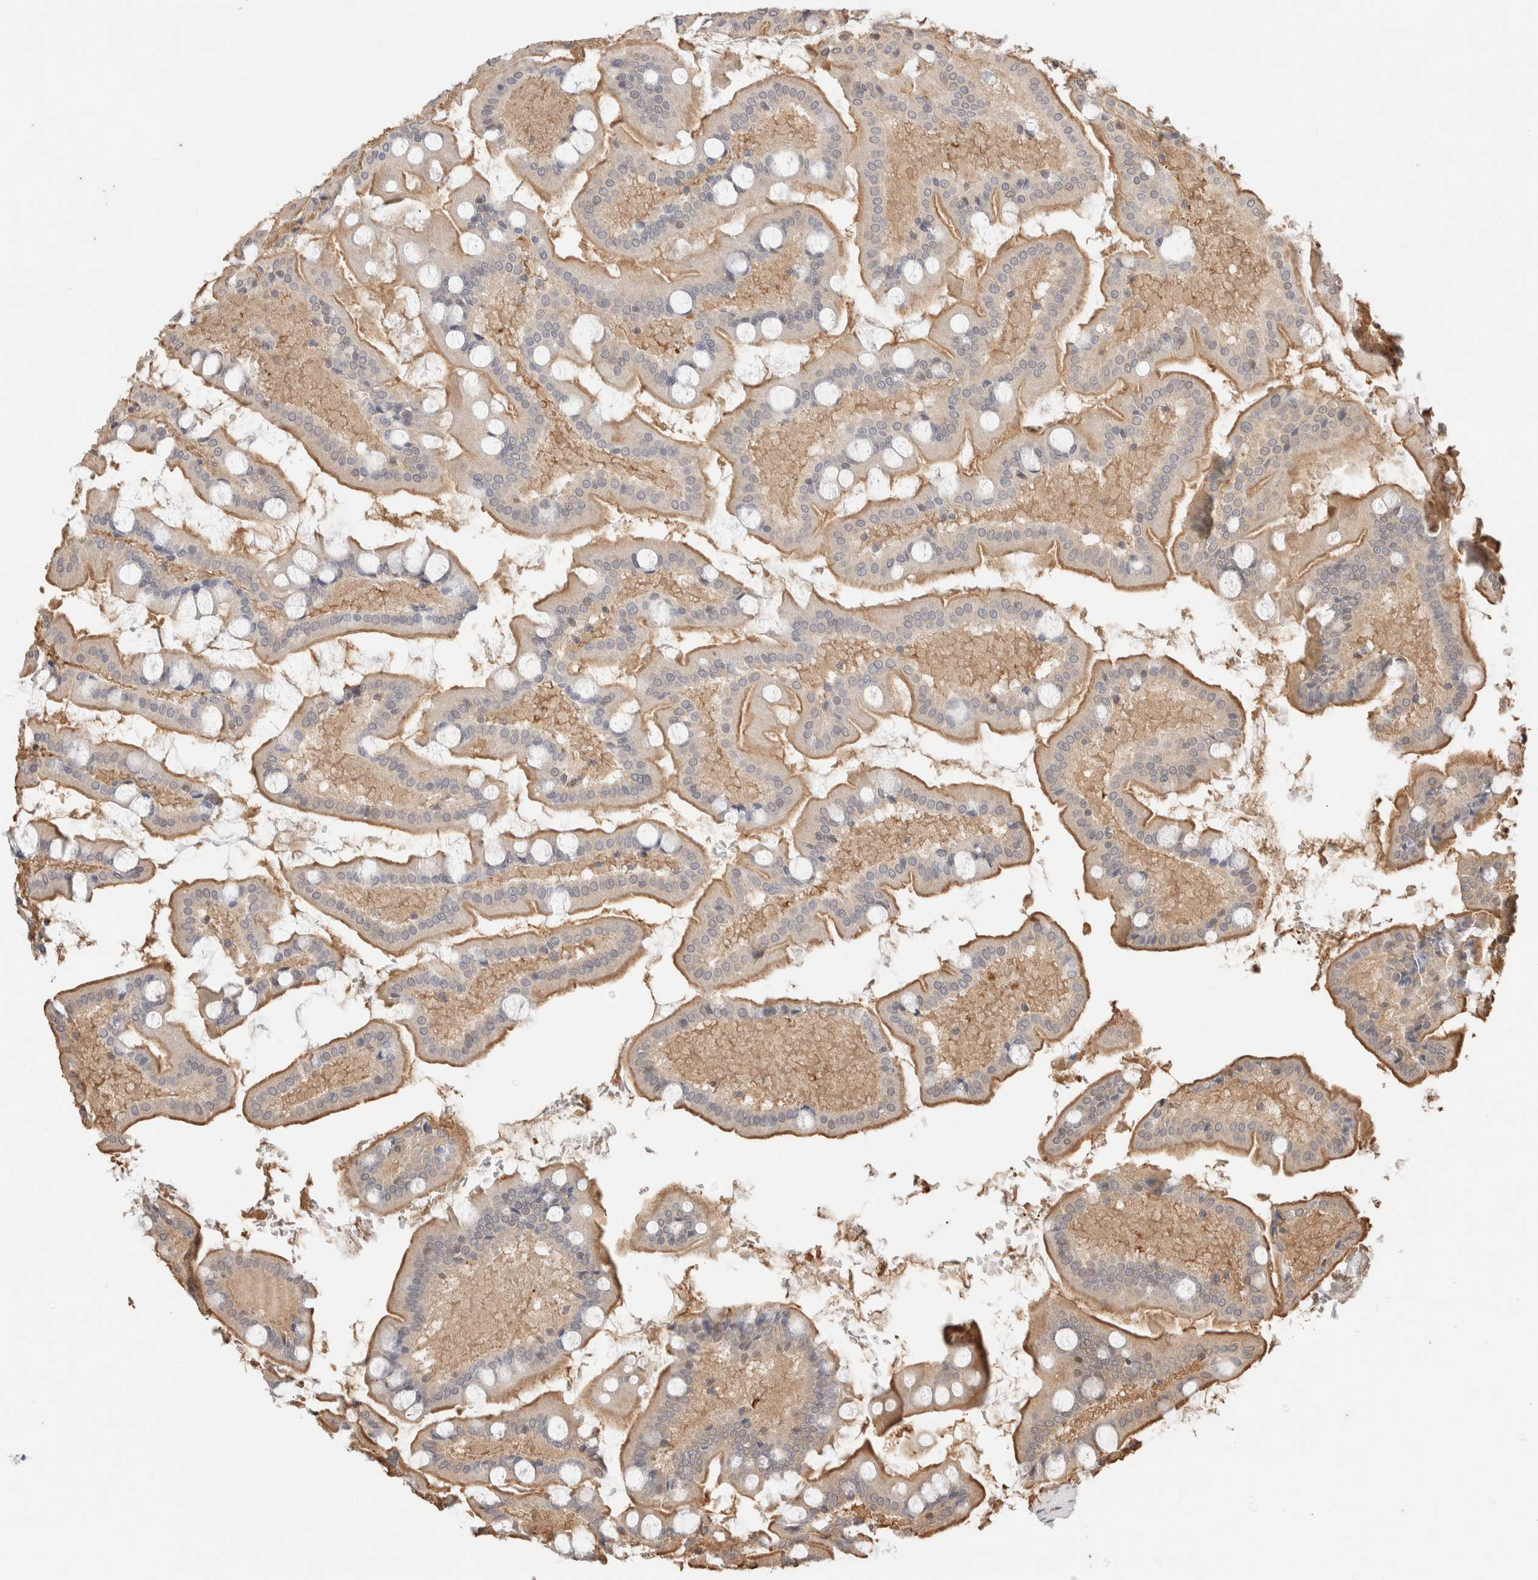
{"staining": {"intensity": "moderate", "quantity": ">75%", "location": "cytoplasmic/membranous"}, "tissue": "small intestine", "cell_type": "Glandular cells", "image_type": "normal", "snomed": [{"axis": "morphology", "description": "Normal tissue, NOS"}, {"axis": "topography", "description": "Small intestine"}], "caption": "This histopathology image demonstrates normal small intestine stained with immunohistochemistry (IHC) to label a protein in brown. The cytoplasmic/membranous of glandular cells show moderate positivity for the protein. Nuclei are counter-stained blue.", "gene": "YWHAH", "patient": {"sex": "male", "age": 41}}